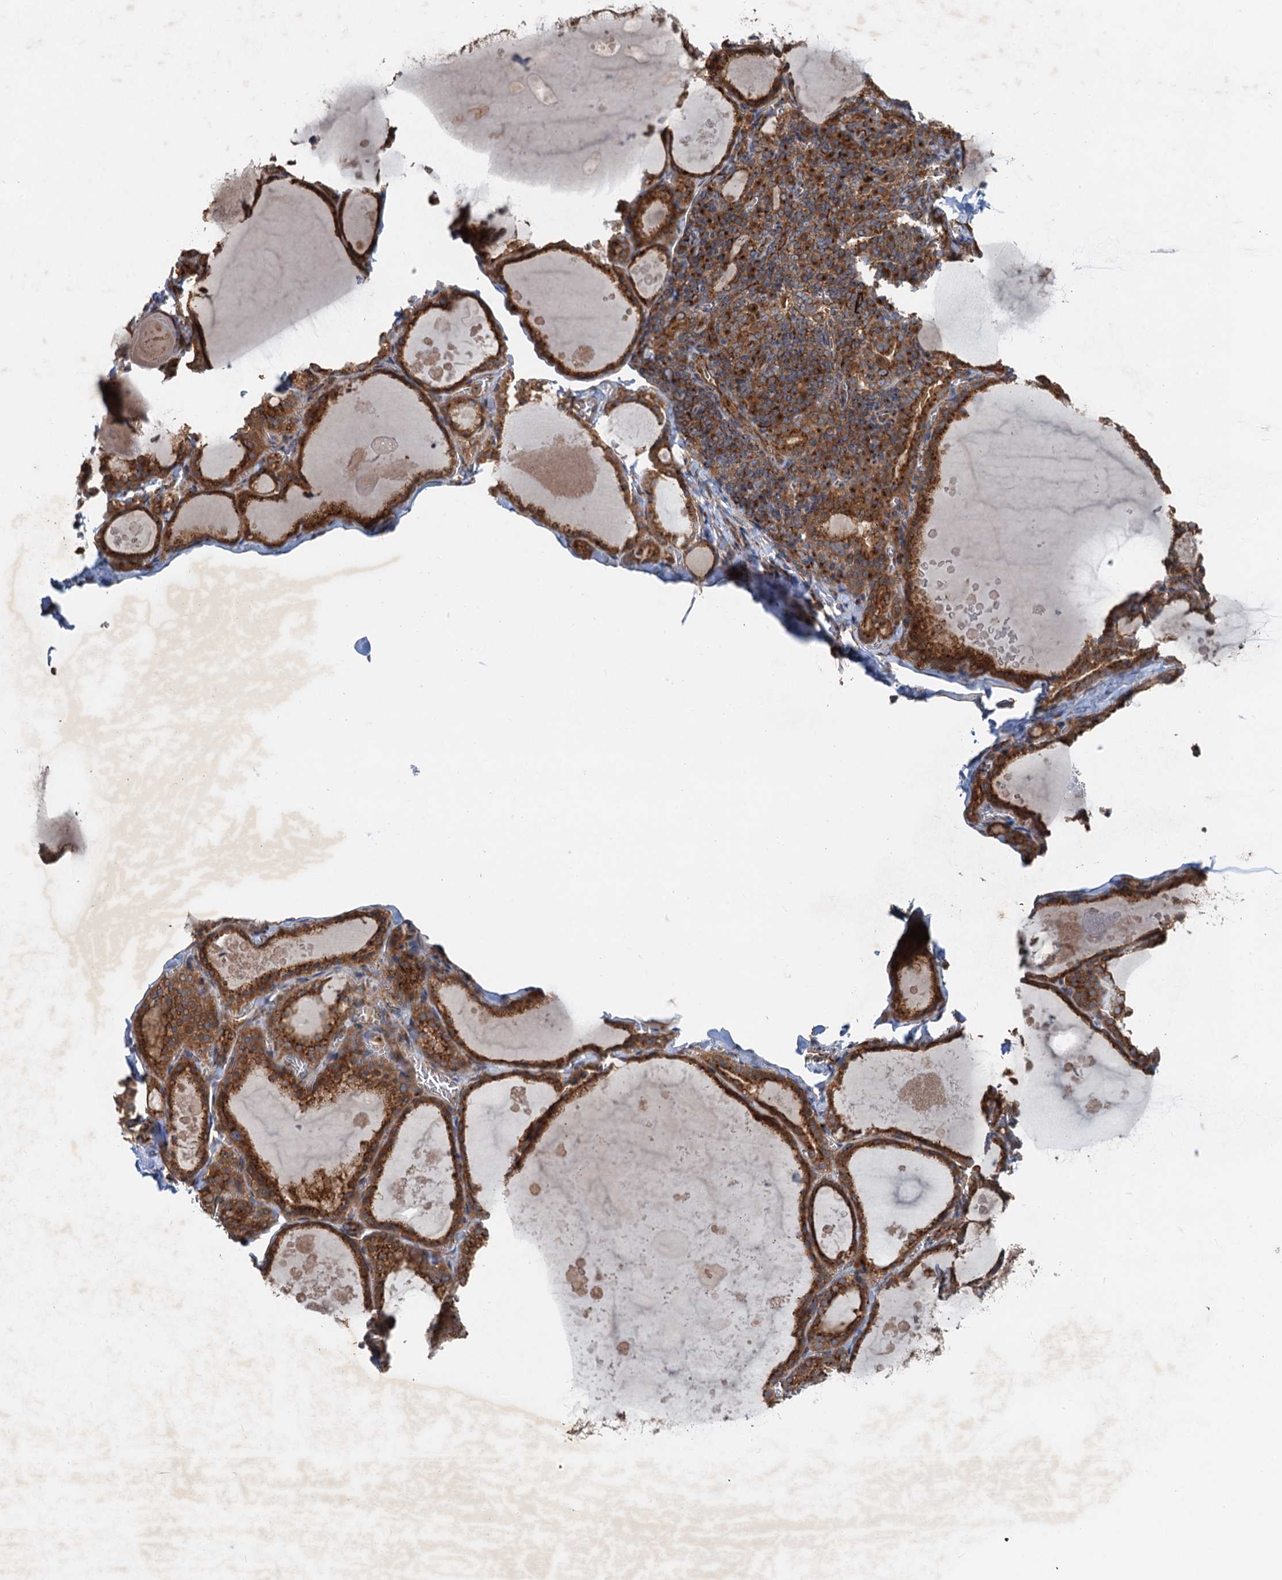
{"staining": {"intensity": "strong", "quantity": ">75%", "location": "cytoplasmic/membranous"}, "tissue": "thyroid gland", "cell_type": "Glandular cells", "image_type": "normal", "snomed": [{"axis": "morphology", "description": "Normal tissue, NOS"}, {"axis": "topography", "description": "Thyroid gland"}], "caption": "Immunohistochemical staining of benign human thyroid gland demonstrates high levels of strong cytoplasmic/membranous staining in about >75% of glandular cells.", "gene": "ANKRD26", "patient": {"sex": "male", "age": 56}}